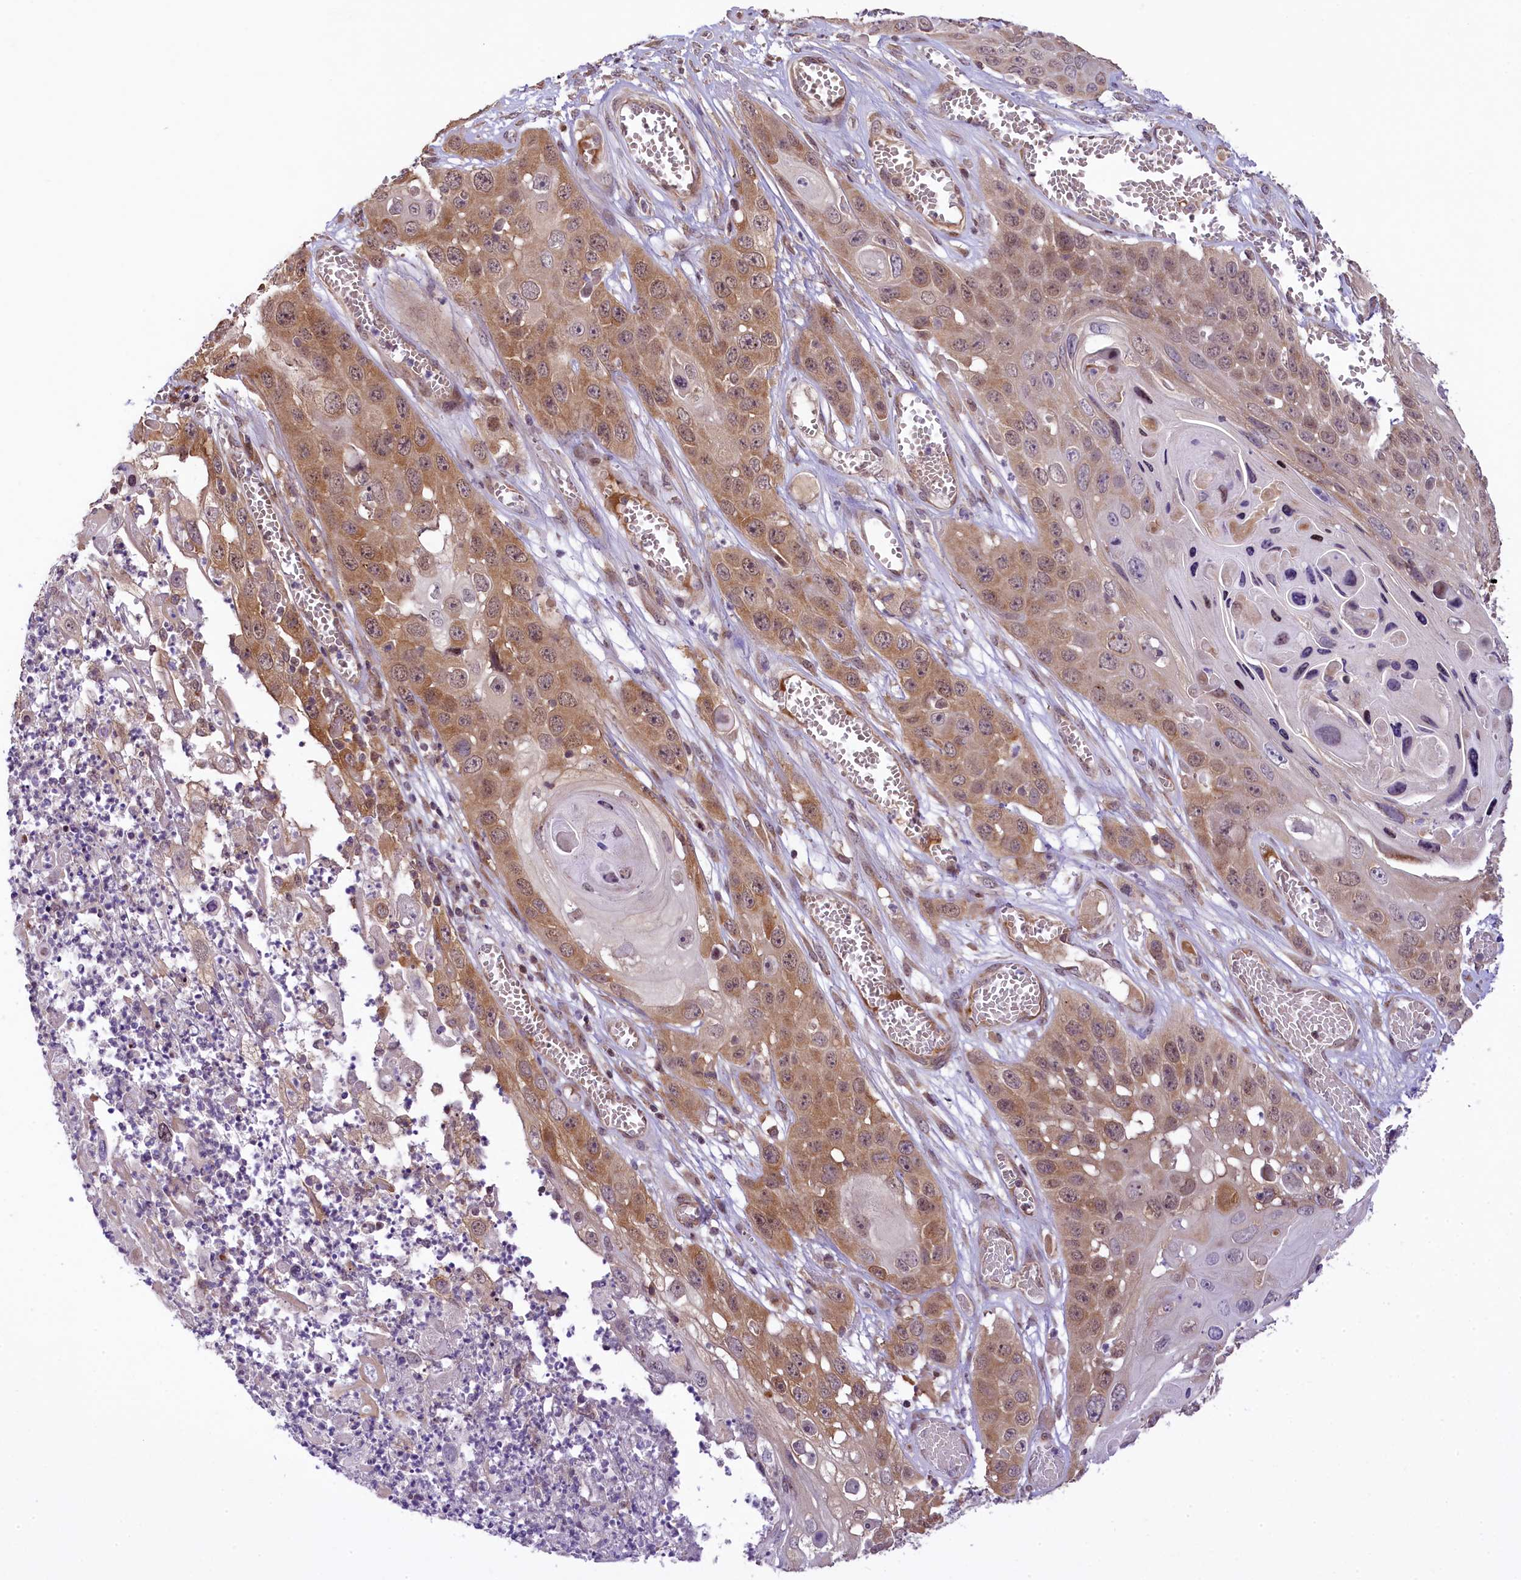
{"staining": {"intensity": "moderate", "quantity": "25%-75%", "location": "cytoplasmic/membranous"}, "tissue": "skin cancer", "cell_type": "Tumor cells", "image_type": "cancer", "snomed": [{"axis": "morphology", "description": "Squamous cell carcinoma, NOS"}, {"axis": "topography", "description": "Skin"}], "caption": "Immunohistochemical staining of skin cancer demonstrates medium levels of moderate cytoplasmic/membranous expression in about 25%-75% of tumor cells.", "gene": "RBBP8", "patient": {"sex": "male", "age": 55}}